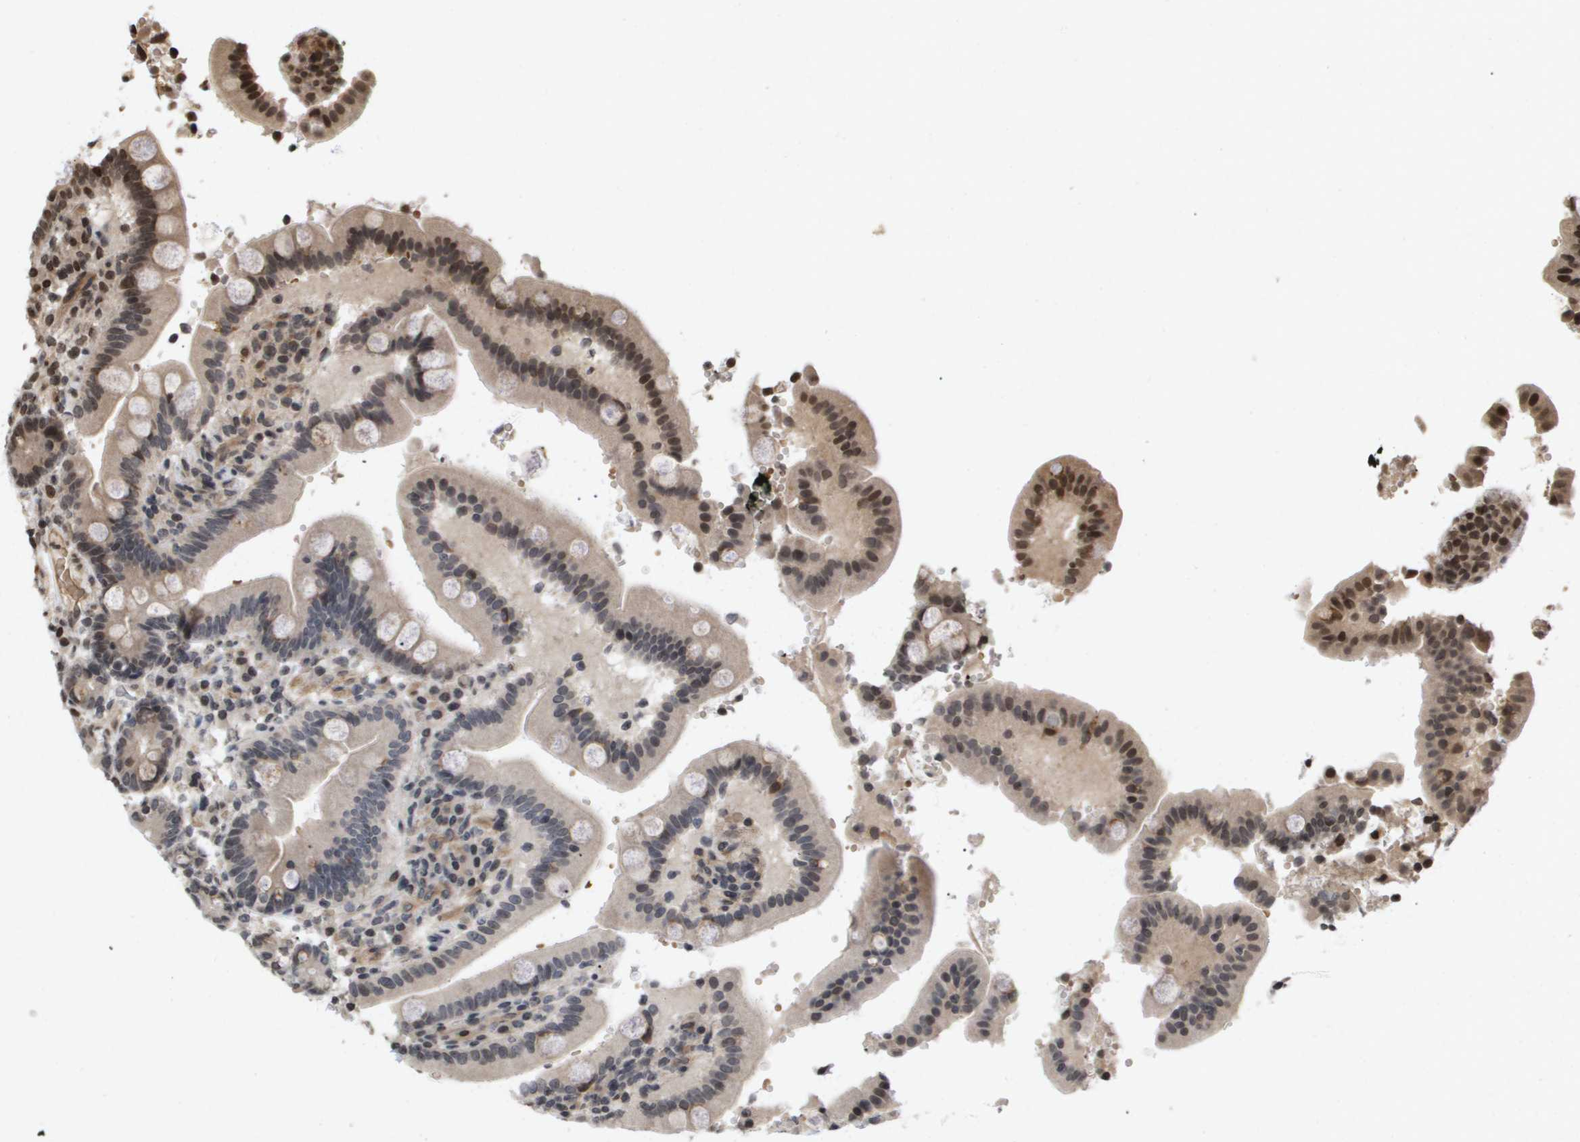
{"staining": {"intensity": "moderate", "quantity": "<25%", "location": "cytoplasmic/membranous,nuclear"}, "tissue": "duodenum", "cell_type": "Glandular cells", "image_type": "normal", "snomed": [{"axis": "morphology", "description": "Normal tissue, NOS"}, {"axis": "topography", "description": "Small intestine, NOS"}], "caption": "Protein analysis of unremarkable duodenum exhibits moderate cytoplasmic/membranous,nuclear positivity in approximately <25% of glandular cells. Using DAB (brown) and hematoxylin (blue) stains, captured at high magnification using brightfield microscopy.", "gene": "HSPA6", "patient": {"sex": "female", "age": 71}}